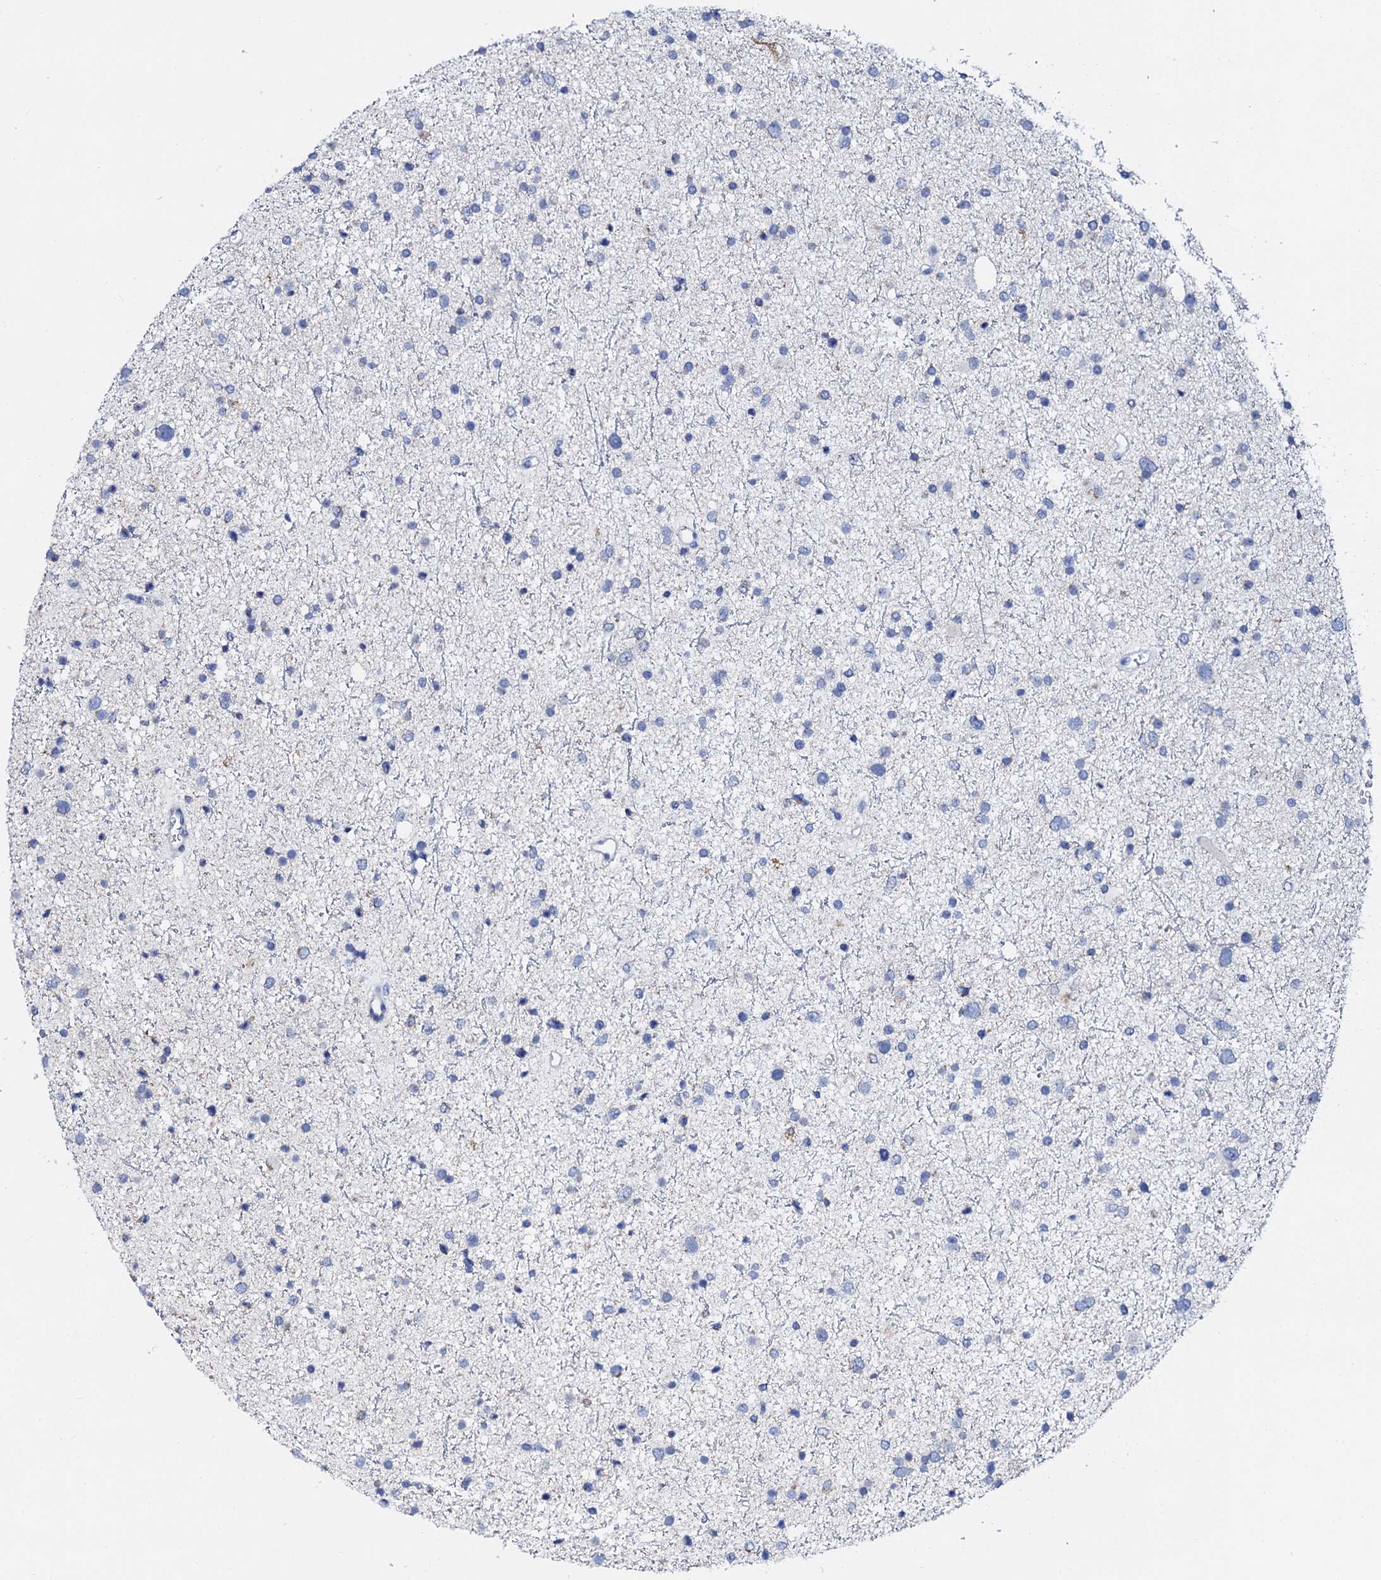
{"staining": {"intensity": "negative", "quantity": "none", "location": "none"}, "tissue": "glioma", "cell_type": "Tumor cells", "image_type": "cancer", "snomed": [{"axis": "morphology", "description": "Glioma, malignant, Low grade"}, {"axis": "topography", "description": "Brain"}], "caption": "DAB immunohistochemical staining of human malignant low-grade glioma demonstrates no significant staining in tumor cells. (DAB immunohistochemistry with hematoxylin counter stain).", "gene": "SLC37A4", "patient": {"sex": "female", "age": 37}}